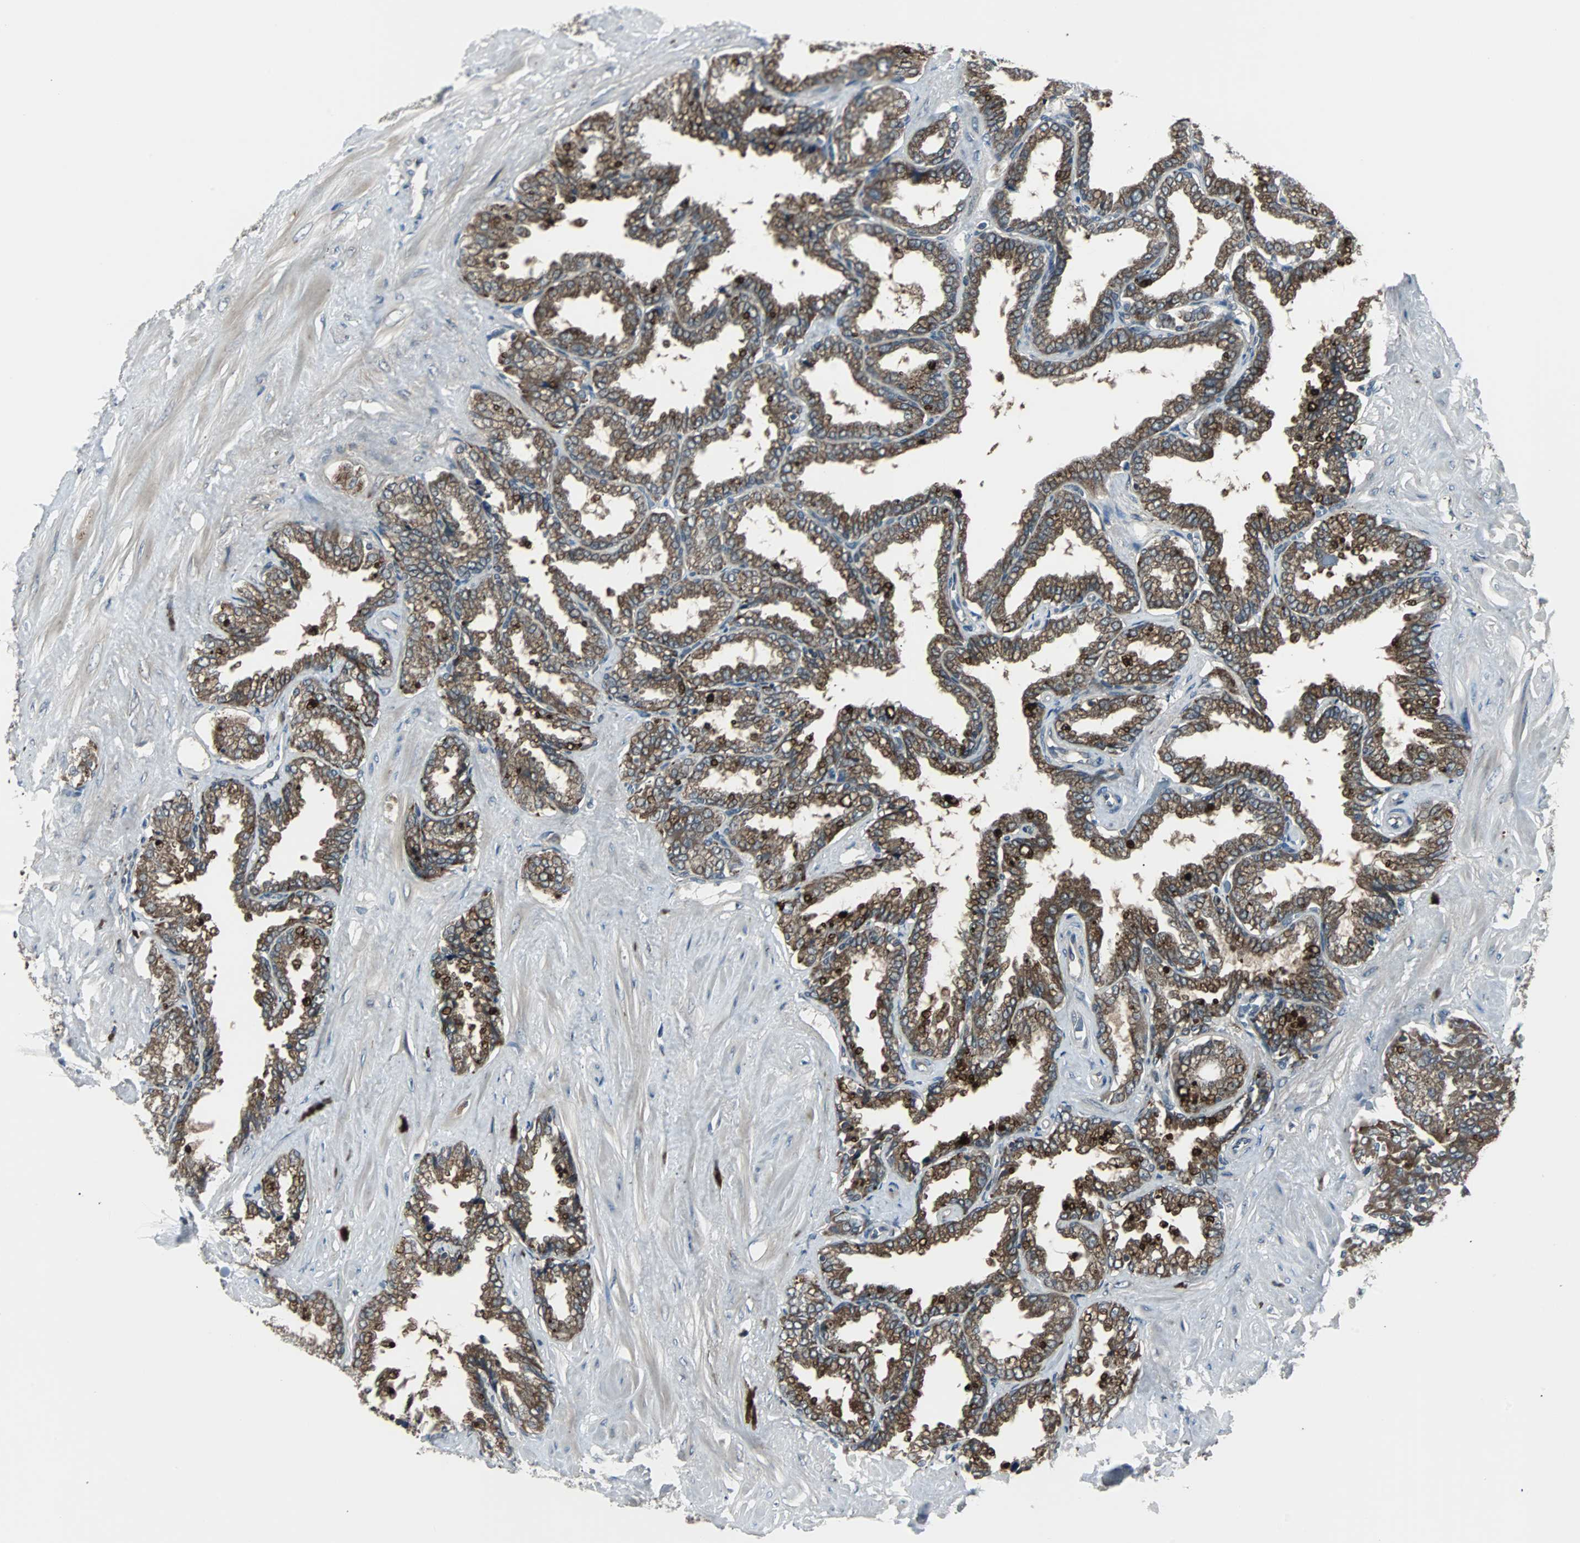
{"staining": {"intensity": "moderate", "quantity": ">75%", "location": "cytoplasmic/membranous"}, "tissue": "seminal vesicle", "cell_type": "Glandular cells", "image_type": "normal", "snomed": [{"axis": "morphology", "description": "Normal tissue, NOS"}, {"axis": "topography", "description": "Seminal veicle"}], "caption": "Brown immunohistochemical staining in unremarkable seminal vesicle reveals moderate cytoplasmic/membranous expression in about >75% of glandular cells.", "gene": "ARF1", "patient": {"sex": "male", "age": 46}}